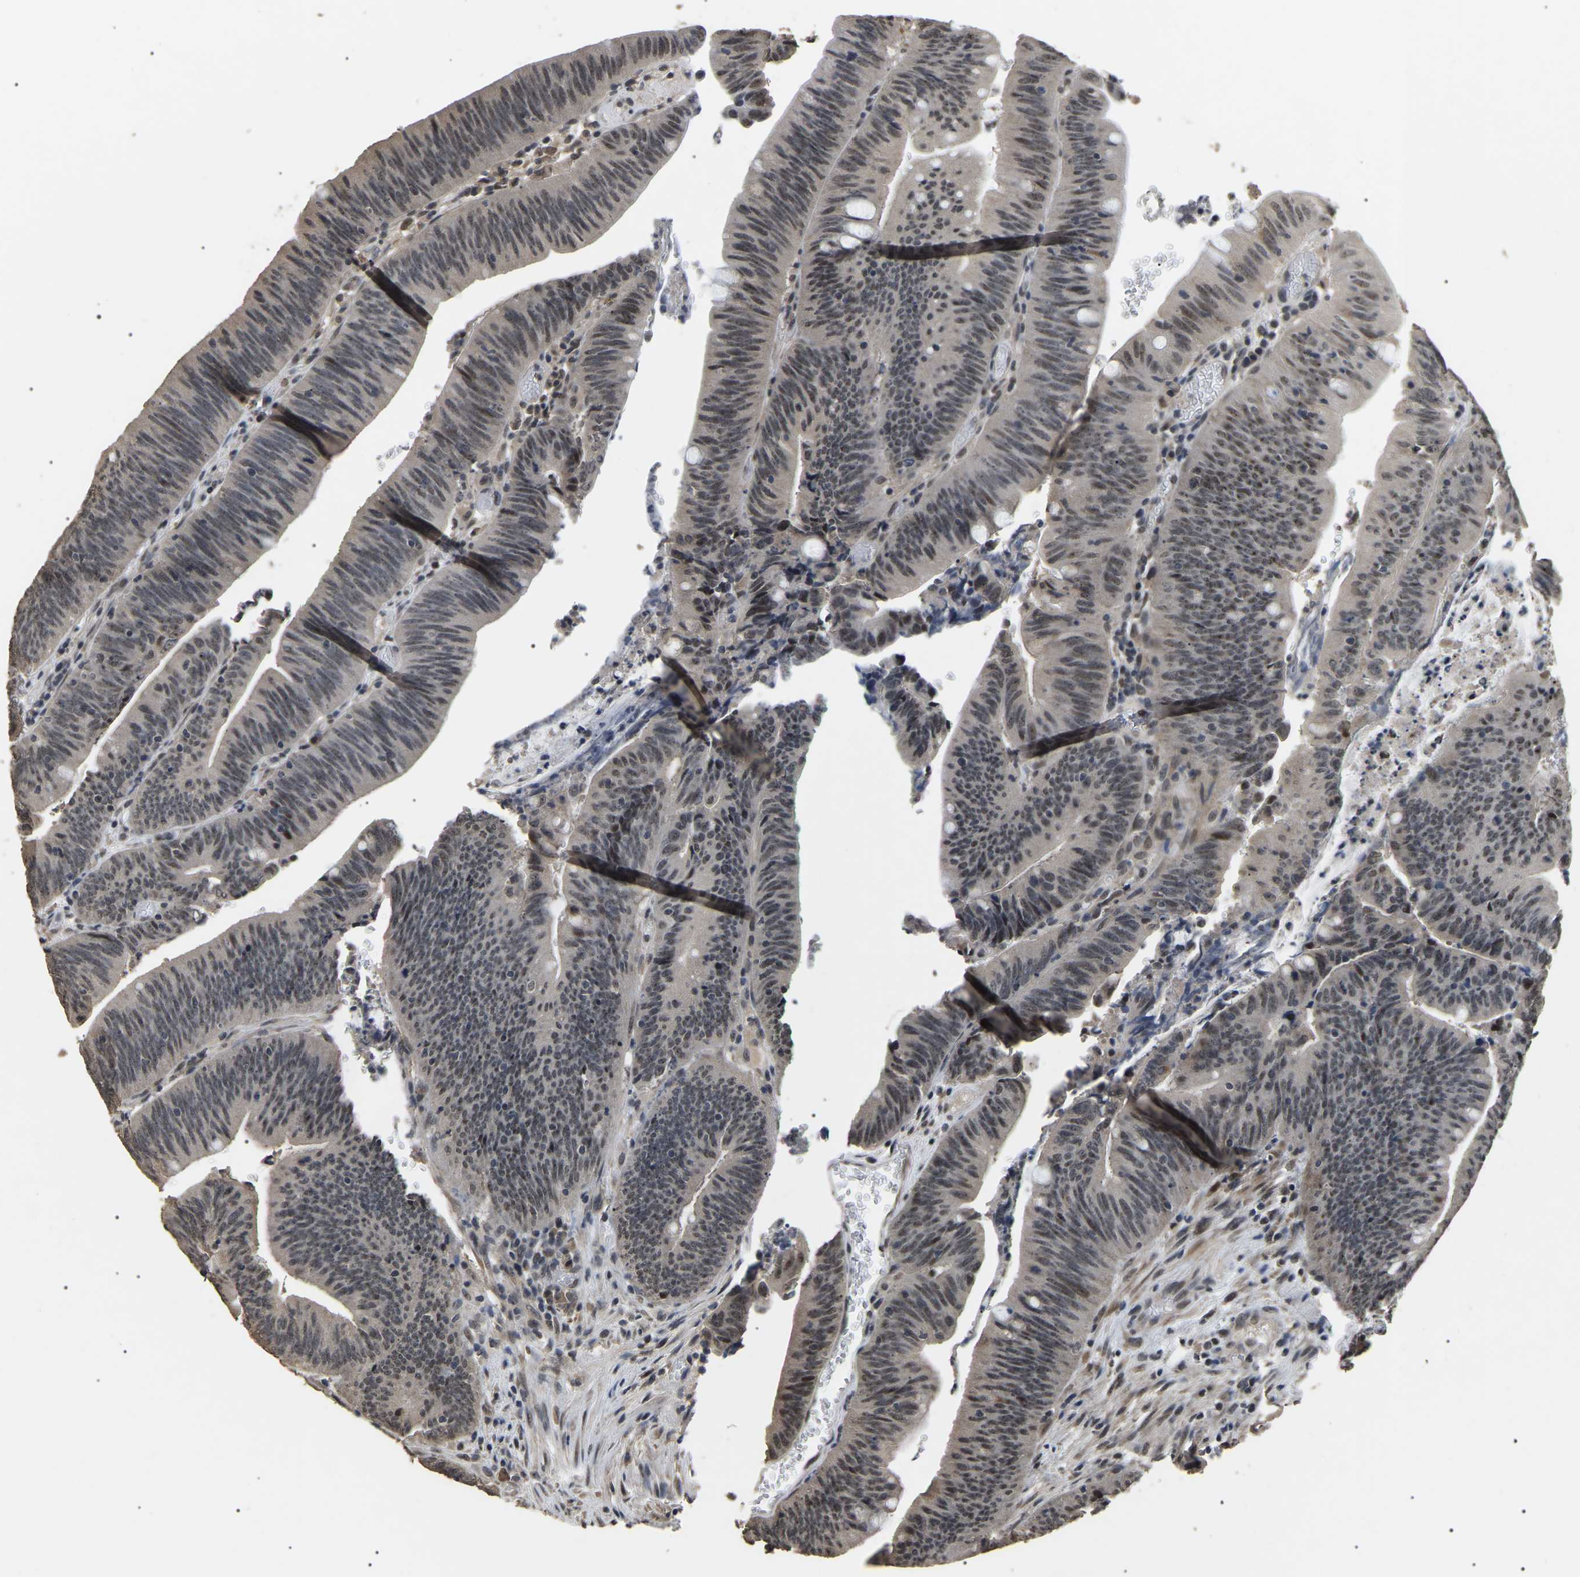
{"staining": {"intensity": "weak", "quantity": ">75%", "location": "nuclear"}, "tissue": "colorectal cancer", "cell_type": "Tumor cells", "image_type": "cancer", "snomed": [{"axis": "morphology", "description": "Normal tissue, NOS"}, {"axis": "morphology", "description": "Adenocarcinoma, NOS"}, {"axis": "topography", "description": "Rectum"}], "caption": "Approximately >75% of tumor cells in human colorectal cancer (adenocarcinoma) display weak nuclear protein positivity as visualized by brown immunohistochemical staining.", "gene": "PPM1E", "patient": {"sex": "female", "age": 66}}